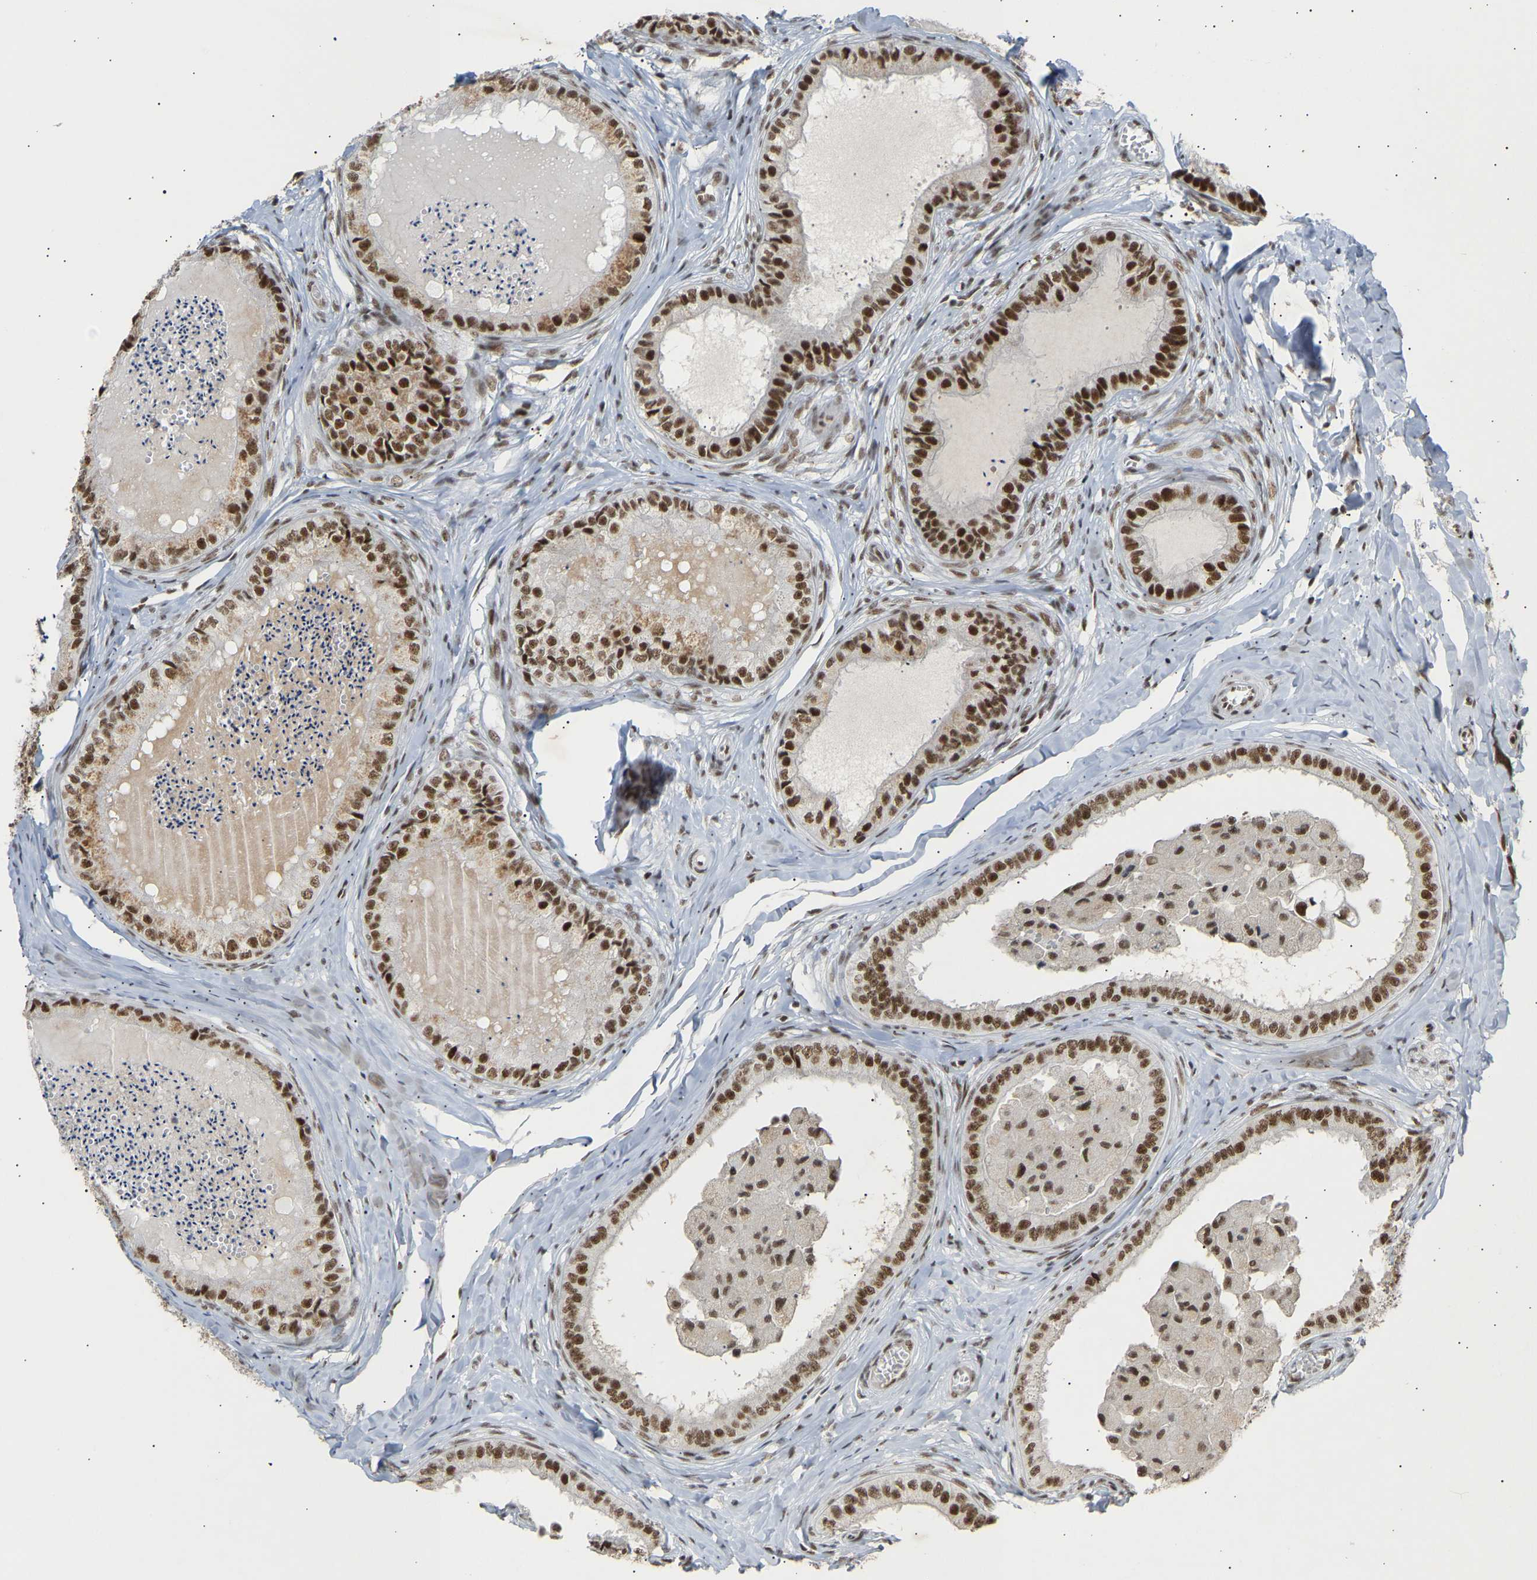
{"staining": {"intensity": "strong", "quantity": ">75%", "location": "nuclear"}, "tissue": "epididymis", "cell_type": "Glandular cells", "image_type": "normal", "snomed": [{"axis": "morphology", "description": "Normal tissue, NOS"}, {"axis": "topography", "description": "Epididymis"}], "caption": "Immunohistochemistry image of benign epididymis stained for a protein (brown), which displays high levels of strong nuclear positivity in about >75% of glandular cells.", "gene": "NELFB", "patient": {"sex": "male", "age": 31}}